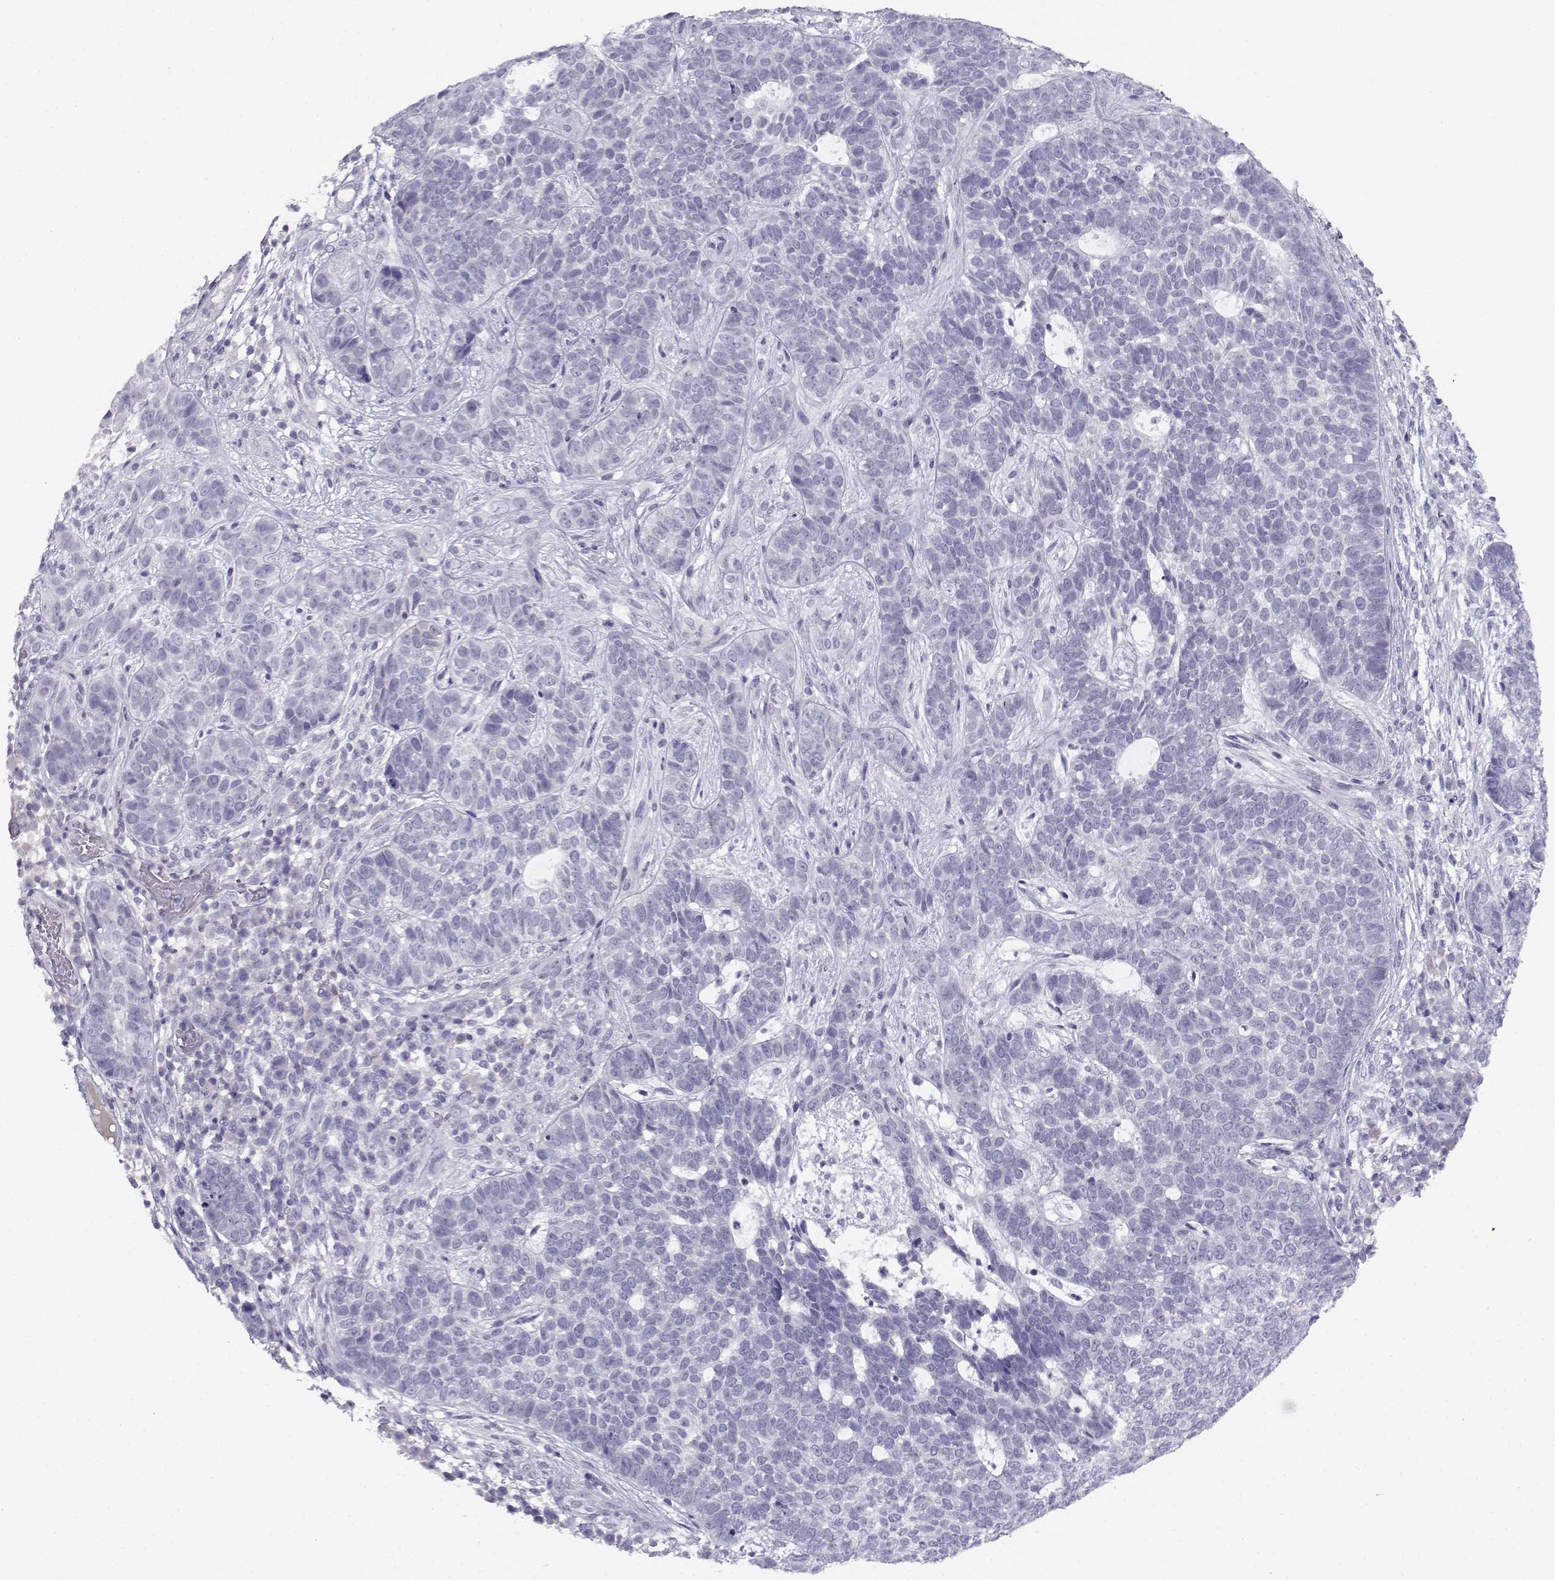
{"staining": {"intensity": "negative", "quantity": "none", "location": "none"}, "tissue": "skin cancer", "cell_type": "Tumor cells", "image_type": "cancer", "snomed": [{"axis": "morphology", "description": "Basal cell carcinoma"}, {"axis": "topography", "description": "Skin"}], "caption": "Skin basal cell carcinoma was stained to show a protein in brown. There is no significant staining in tumor cells.", "gene": "FAM166A", "patient": {"sex": "female", "age": 69}}